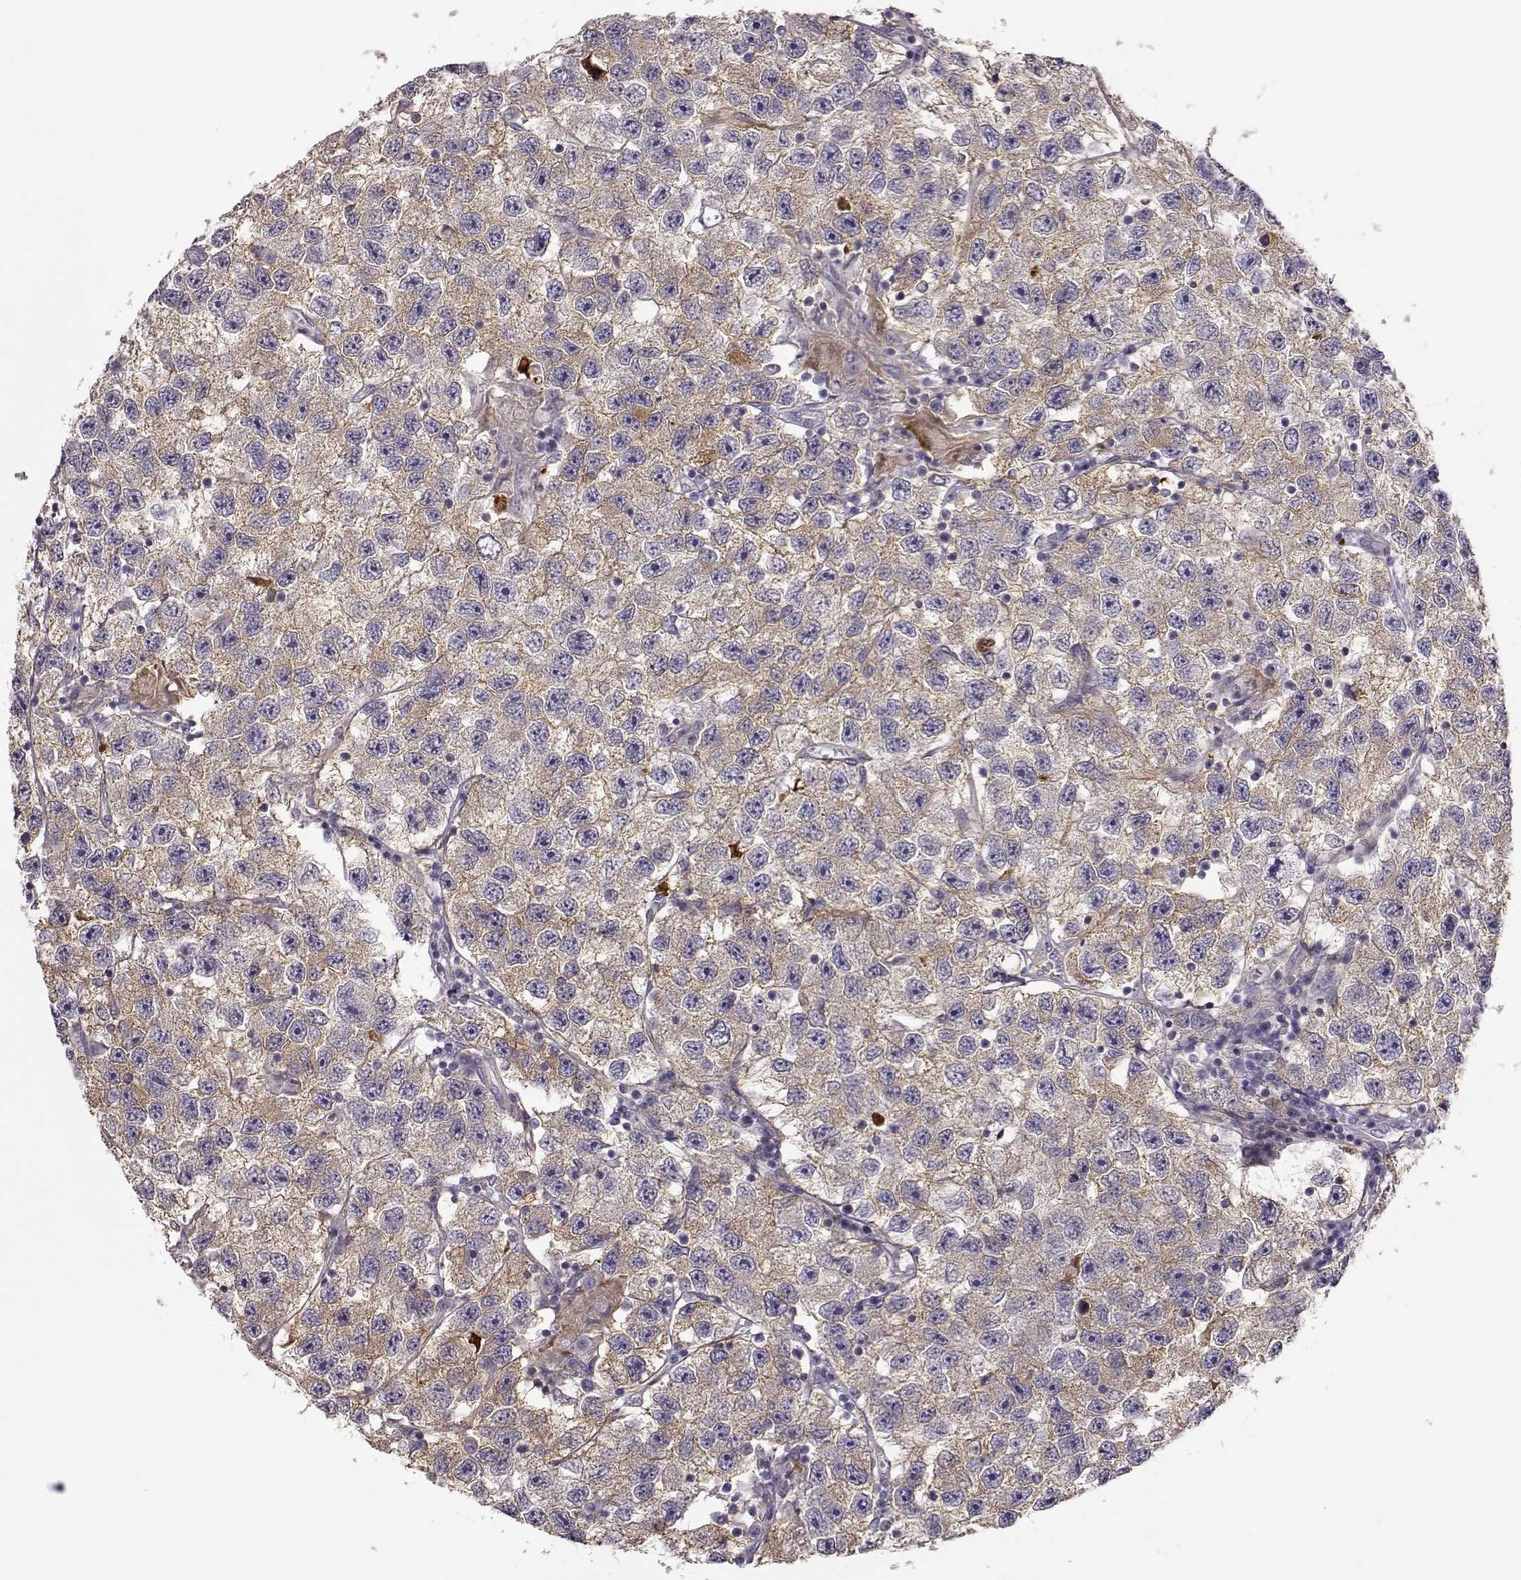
{"staining": {"intensity": "weak", "quantity": ">75%", "location": "cytoplasmic/membranous"}, "tissue": "testis cancer", "cell_type": "Tumor cells", "image_type": "cancer", "snomed": [{"axis": "morphology", "description": "Seminoma, NOS"}, {"axis": "topography", "description": "Testis"}], "caption": "The photomicrograph shows staining of testis cancer (seminoma), revealing weak cytoplasmic/membranous protein expression (brown color) within tumor cells.", "gene": "TRIM69", "patient": {"sex": "male", "age": 26}}